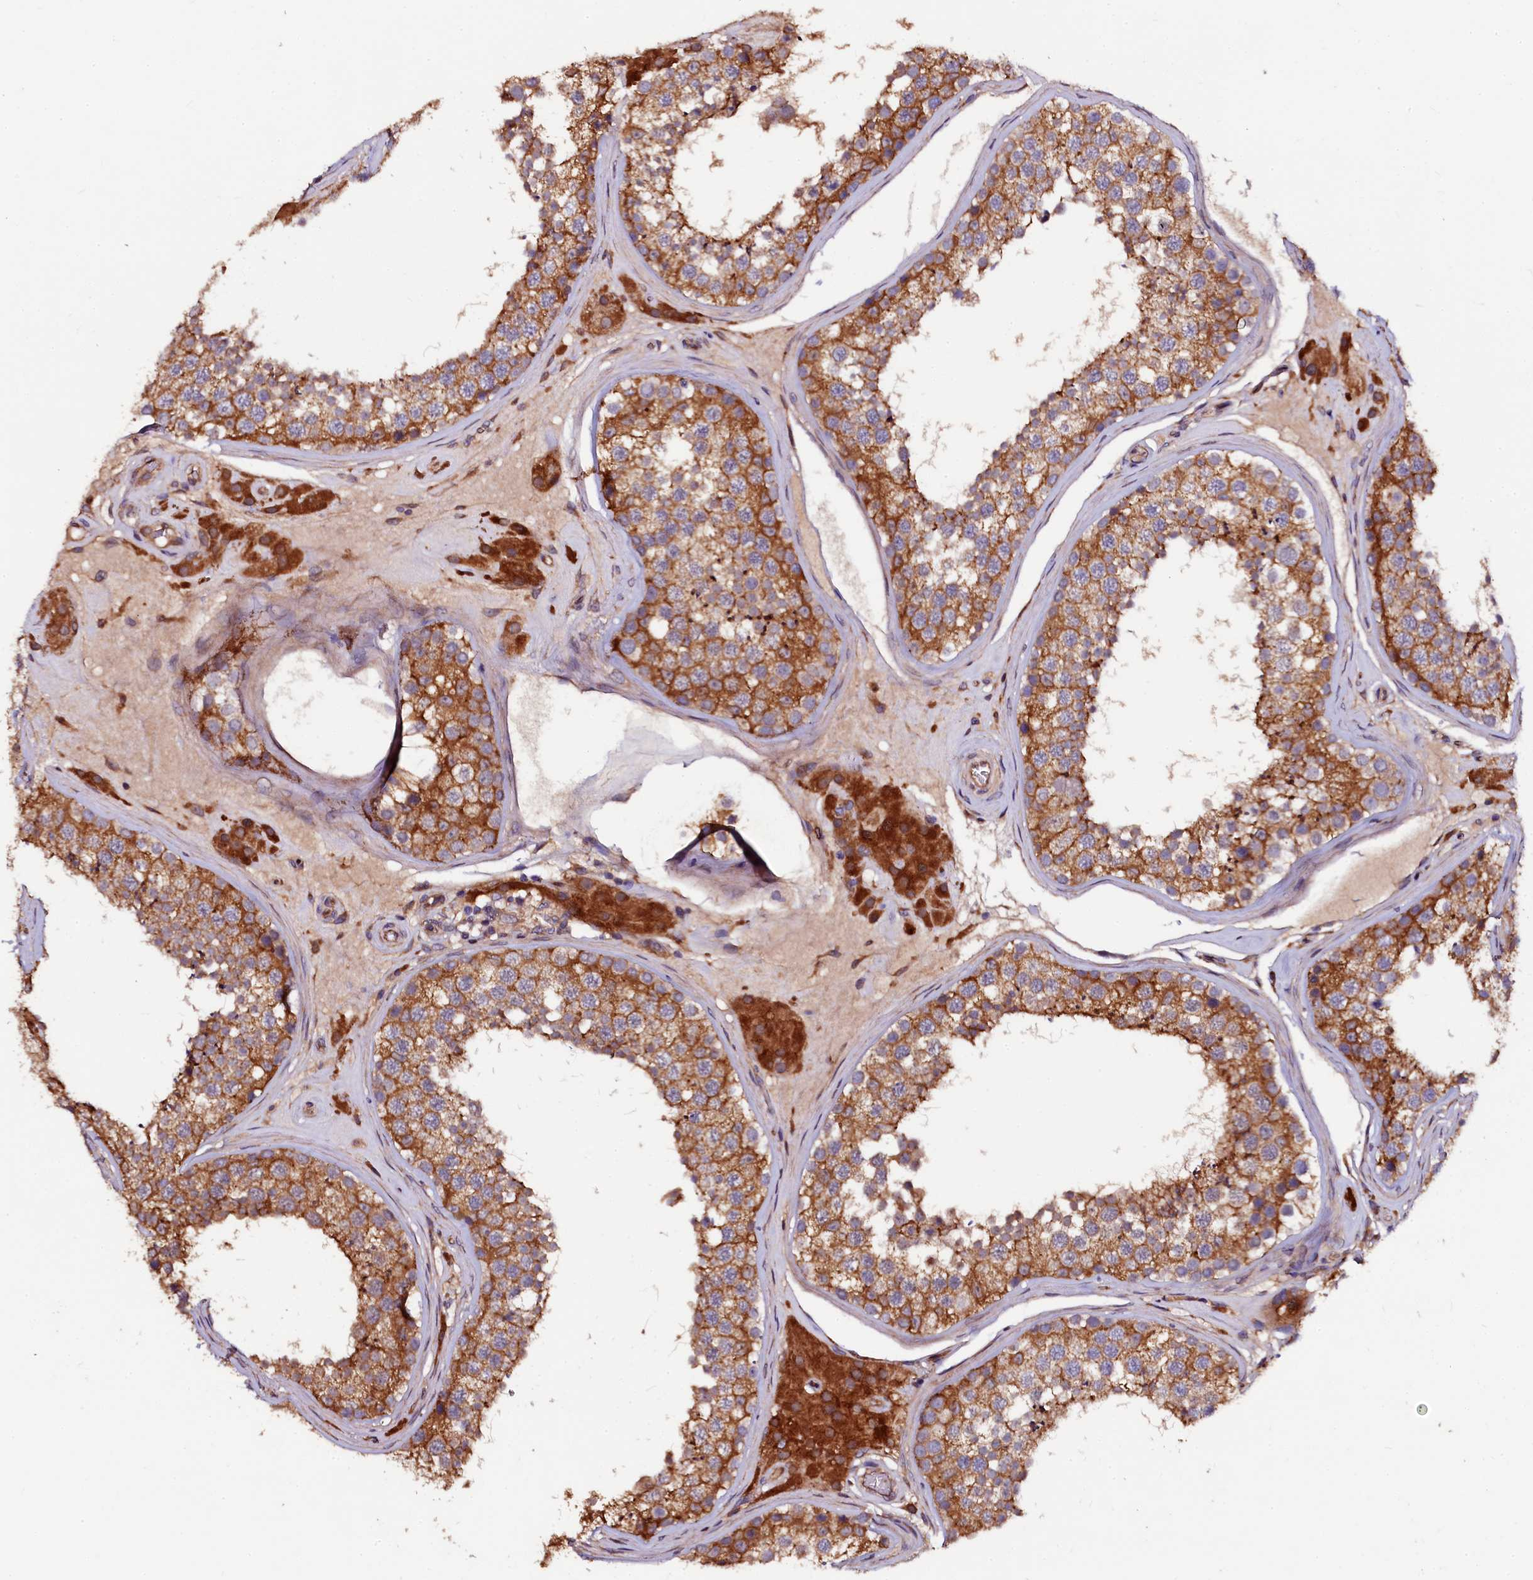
{"staining": {"intensity": "strong", "quantity": ">75%", "location": "cytoplasmic/membranous"}, "tissue": "testis", "cell_type": "Cells in seminiferous ducts", "image_type": "normal", "snomed": [{"axis": "morphology", "description": "Normal tissue, NOS"}, {"axis": "topography", "description": "Testis"}], "caption": "Immunohistochemistry (DAB (3,3'-diaminobenzidine)) staining of unremarkable human testis shows strong cytoplasmic/membranous protein positivity in about >75% of cells in seminiferous ducts.", "gene": "APPL2", "patient": {"sex": "male", "age": 46}}